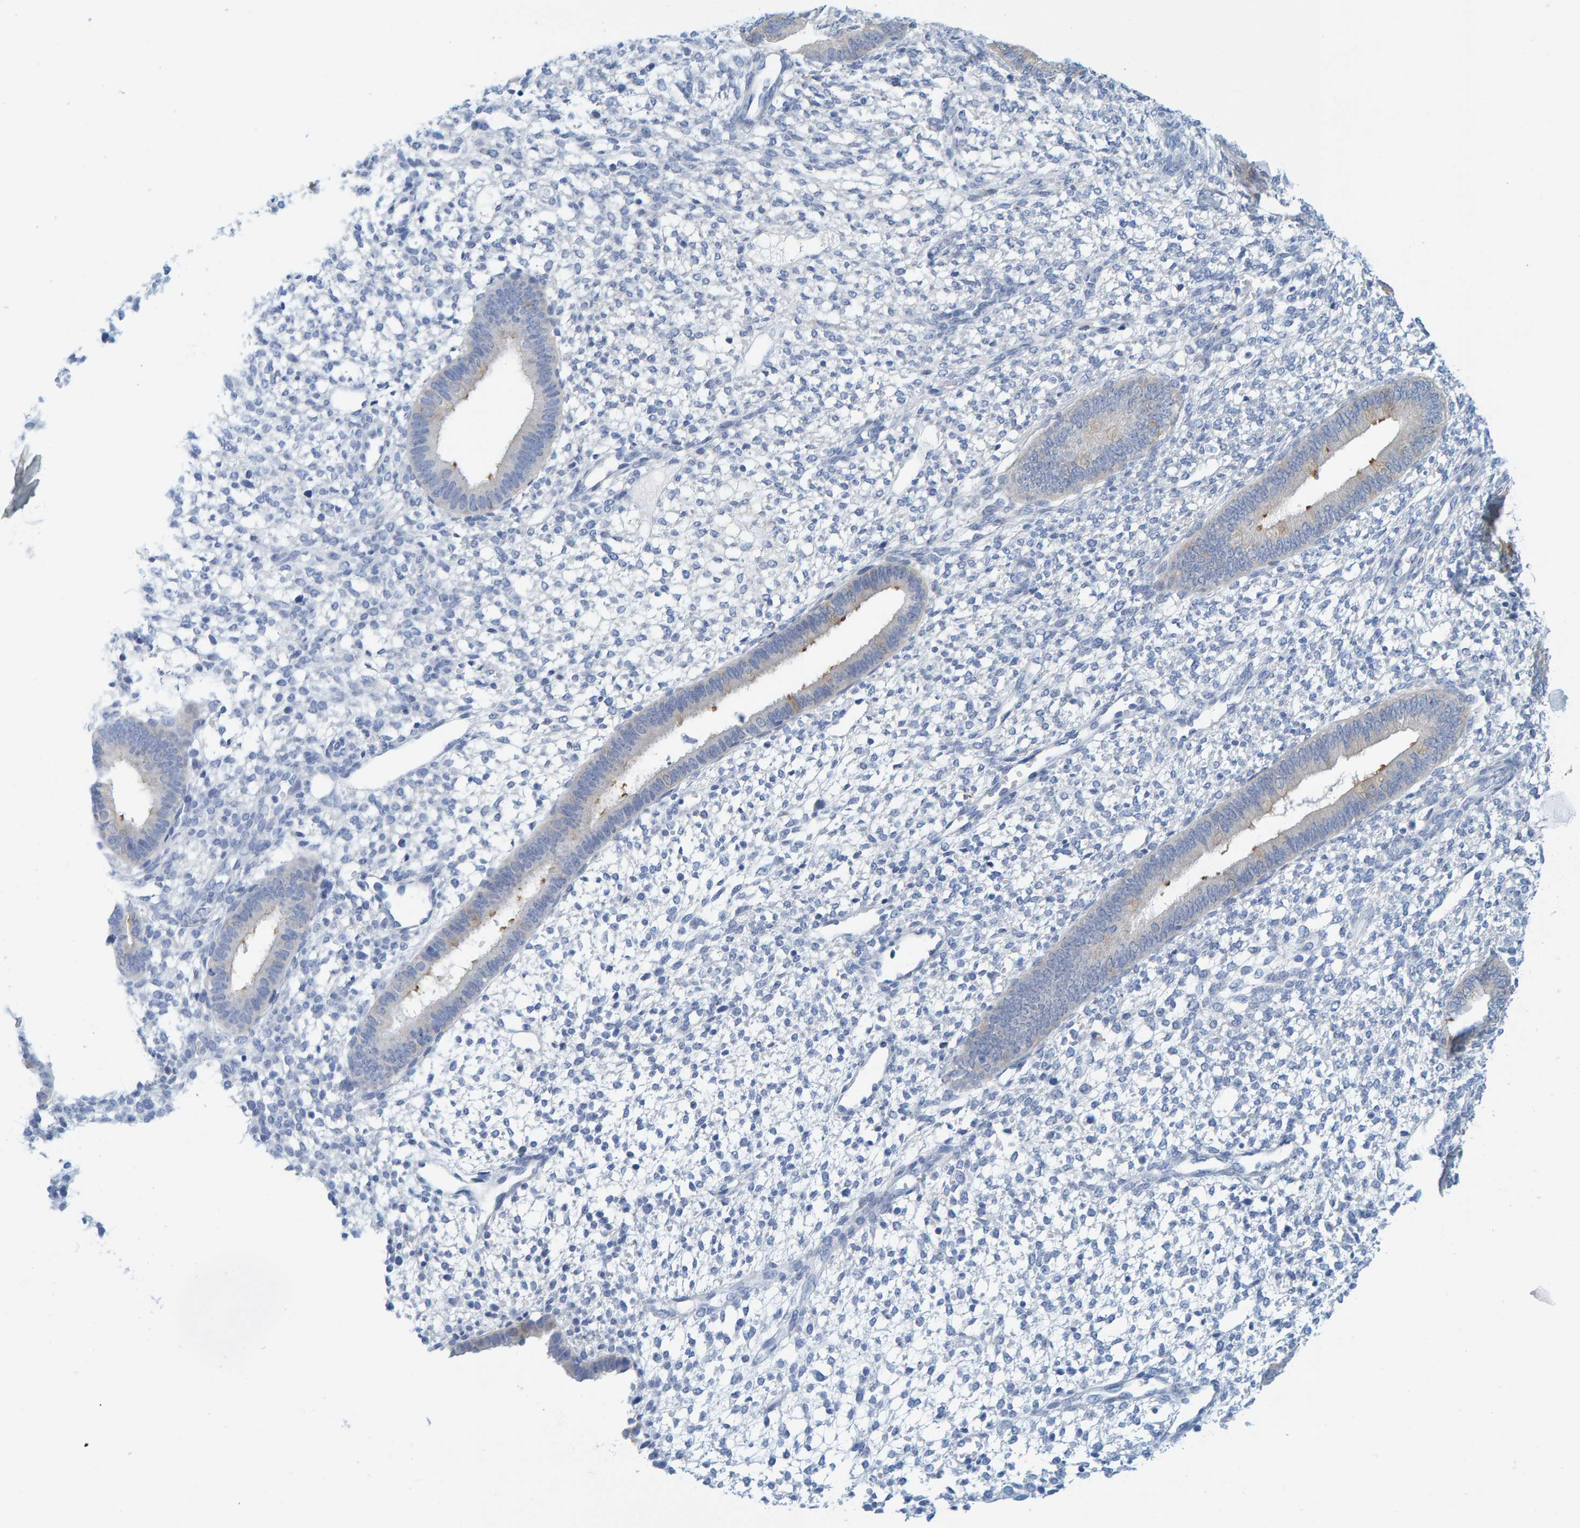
{"staining": {"intensity": "negative", "quantity": "none", "location": "none"}, "tissue": "endometrium", "cell_type": "Cells in endometrial stroma", "image_type": "normal", "snomed": [{"axis": "morphology", "description": "Normal tissue, NOS"}, {"axis": "topography", "description": "Endometrium"}], "caption": "An image of endometrium stained for a protein displays no brown staining in cells in endometrial stroma.", "gene": "KLHL11", "patient": {"sex": "female", "age": 46}}